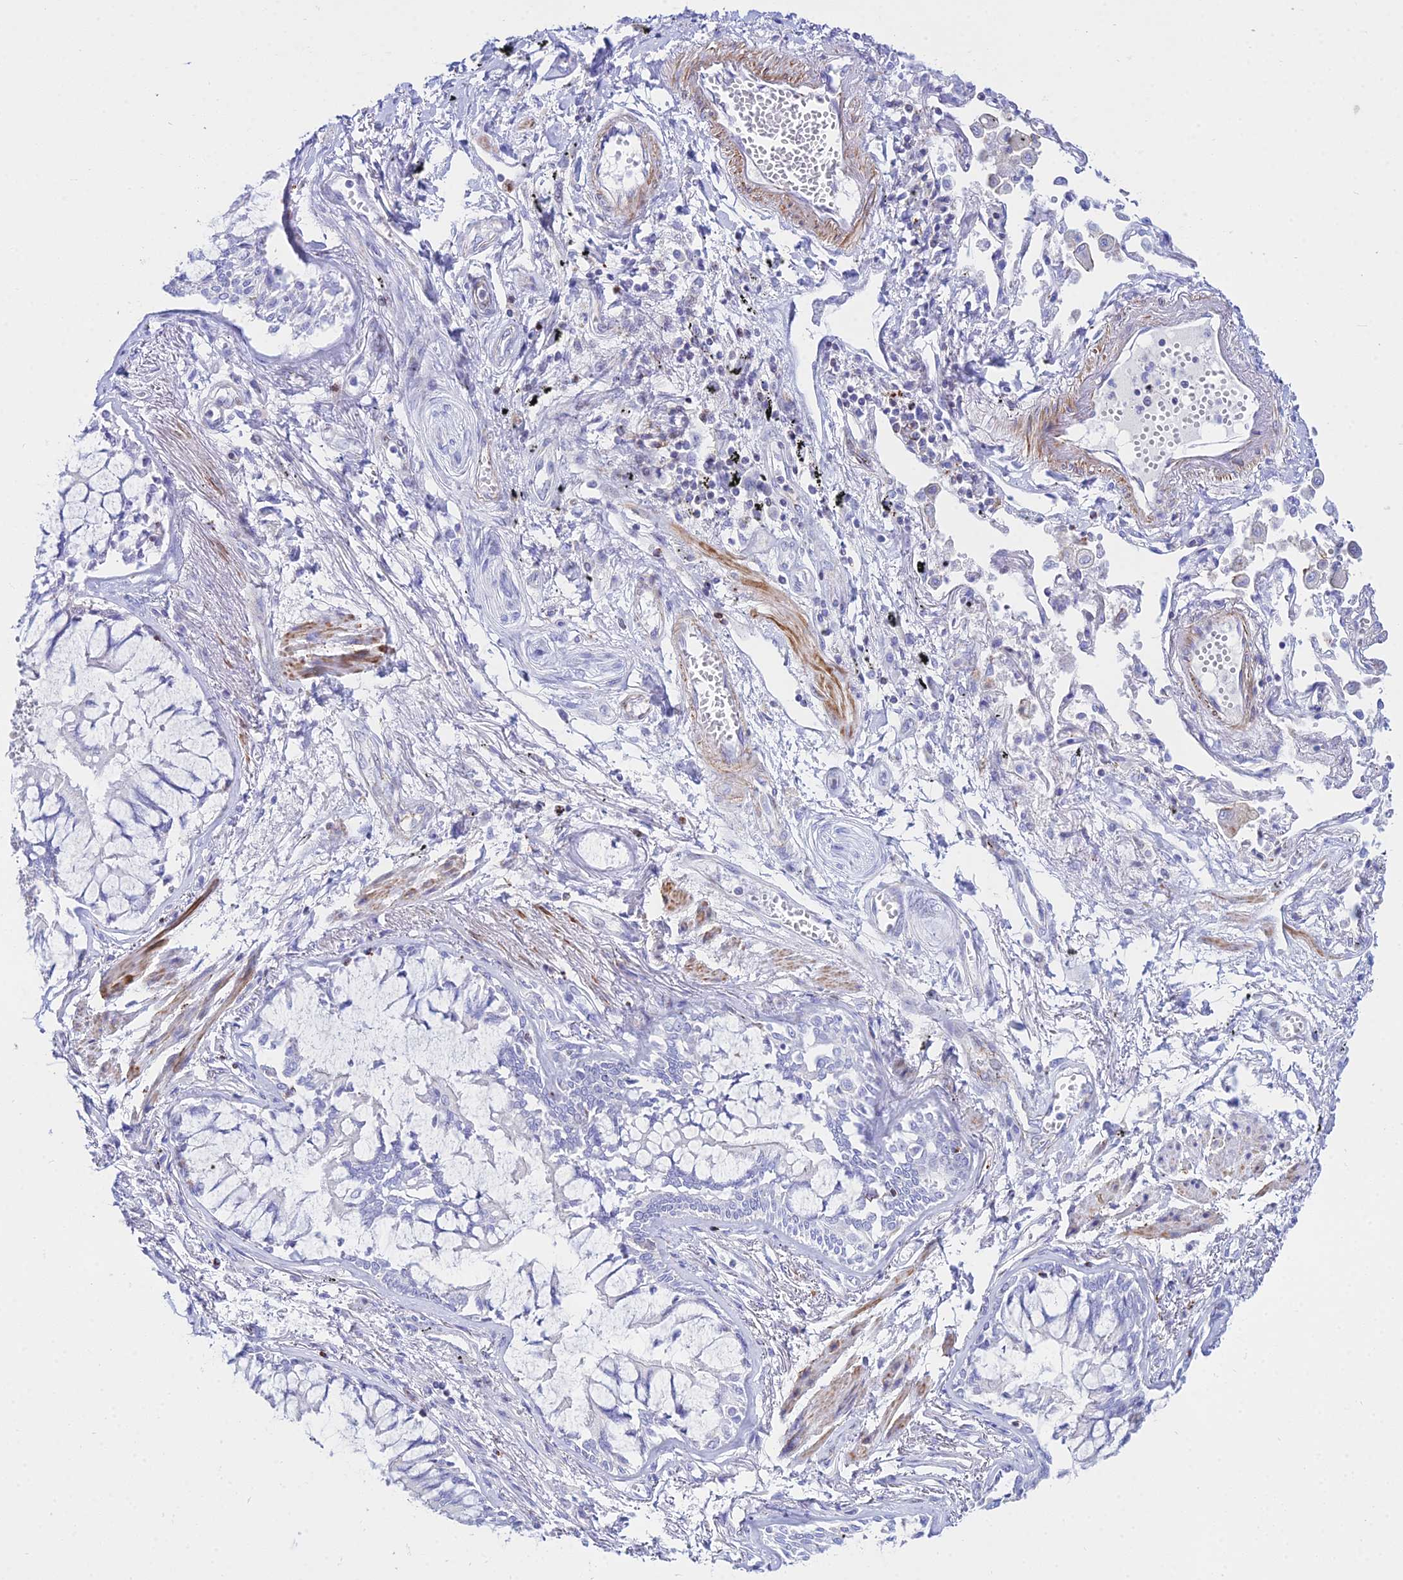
{"staining": {"intensity": "negative", "quantity": "none", "location": "none"}, "tissue": "lung cancer", "cell_type": "Tumor cells", "image_type": "cancer", "snomed": [{"axis": "morphology", "description": "Adenocarcinoma, NOS"}, {"axis": "topography", "description": "Lung"}], "caption": "The immunohistochemistry histopathology image has no significant staining in tumor cells of lung cancer tissue.", "gene": "DLX1", "patient": {"sex": "male", "age": 67}}